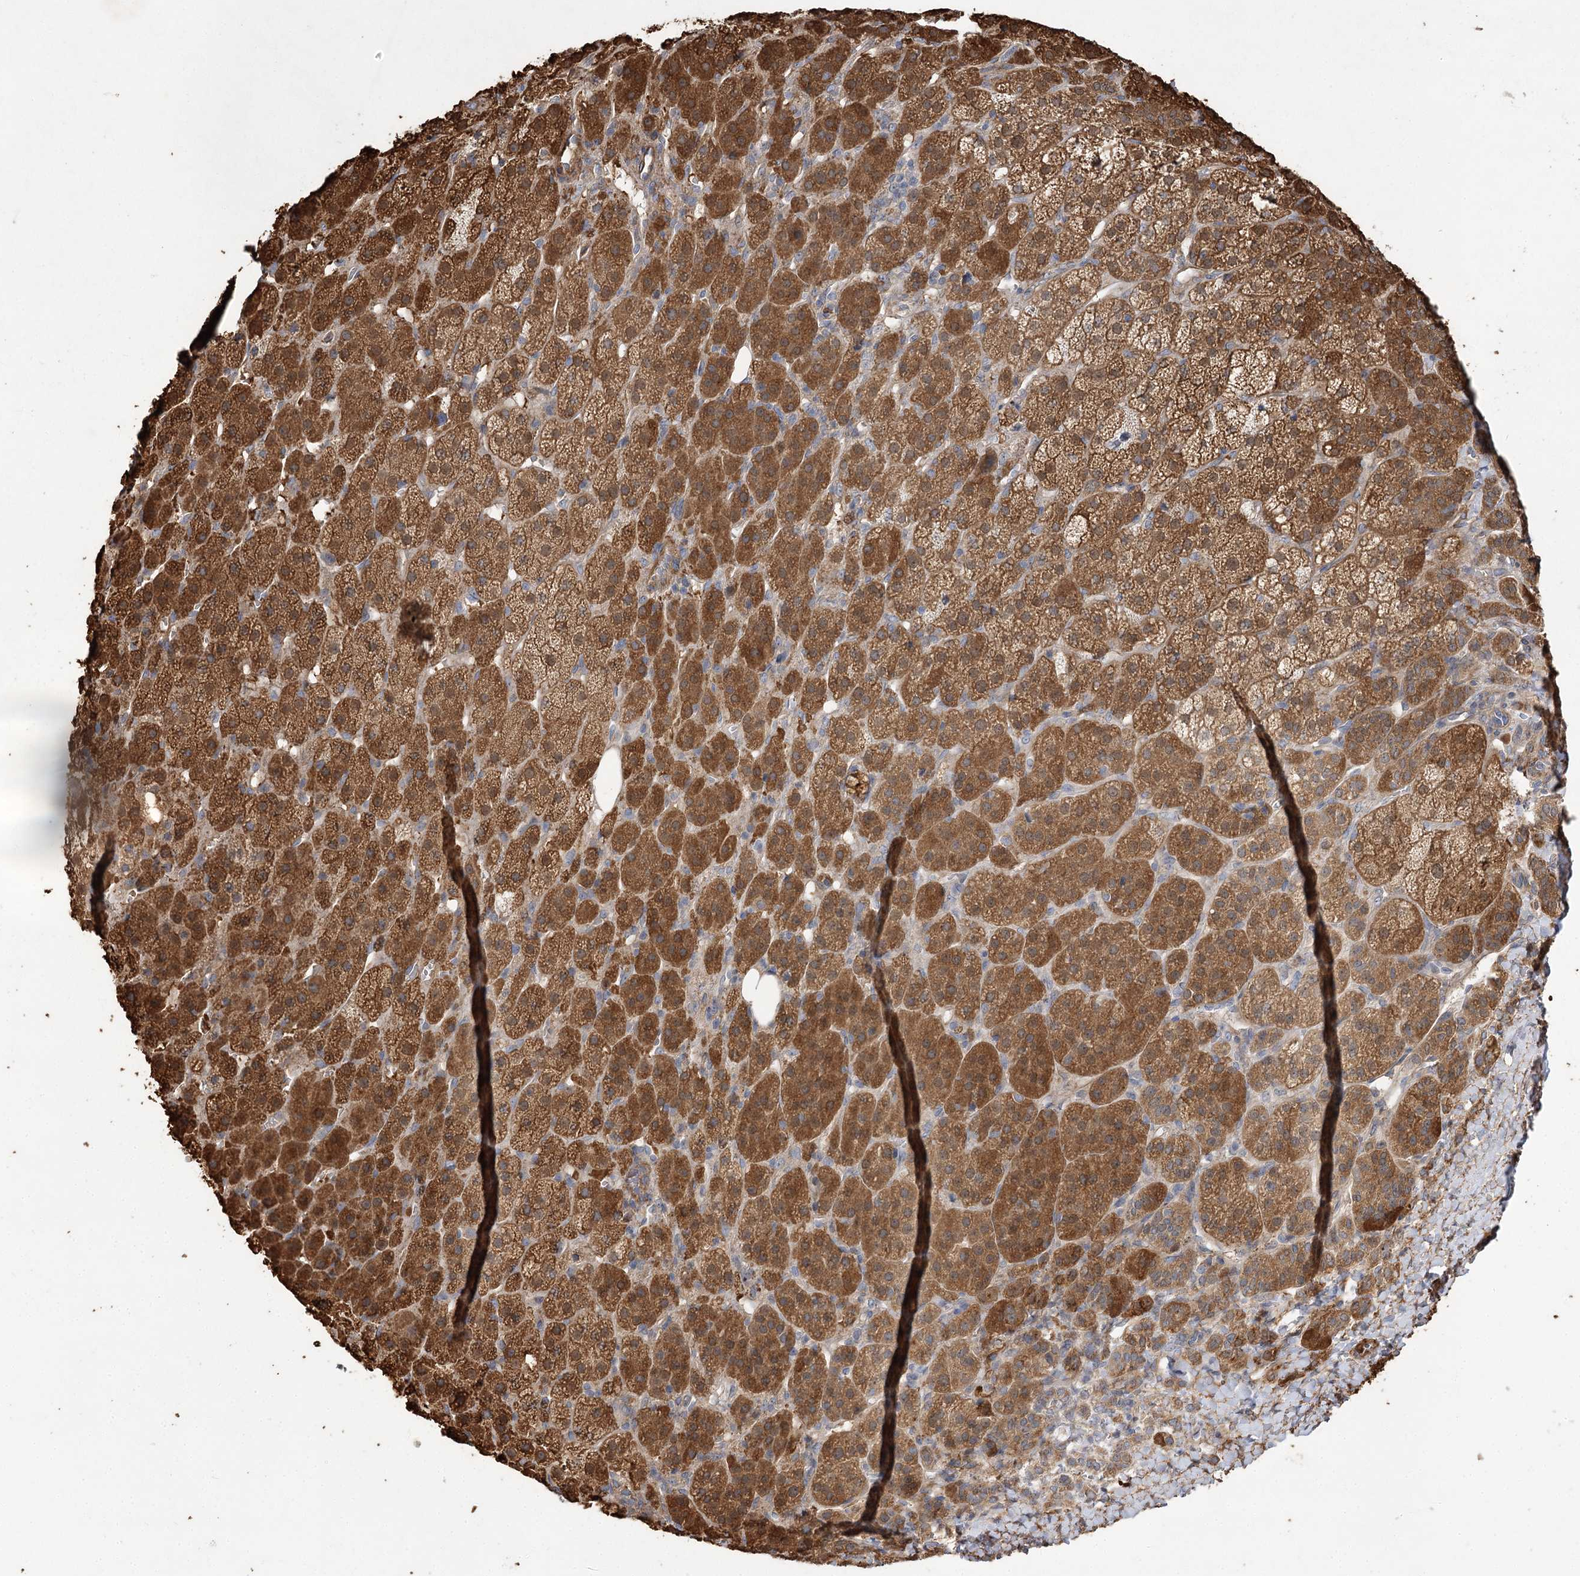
{"staining": {"intensity": "strong", "quantity": ">75%", "location": "cytoplasmic/membranous"}, "tissue": "adrenal gland", "cell_type": "Glandular cells", "image_type": "normal", "snomed": [{"axis": "morphology", "description": "Normal tissue, NOS"}, {"axis": "topography", "description": "Adrenal gland"}], "caption": "IHC of benign human adrenal gland demonstrates high levels of strong cytoplasmic/membranous staining in approximately >75% of glandular cells. The staining was performed using DAB, with brown indicating positive protein expression. Nuclei are stained blue with hematoxylin.", "gene": "RNF24", "patient": {"sex": "female", "age": 57}}